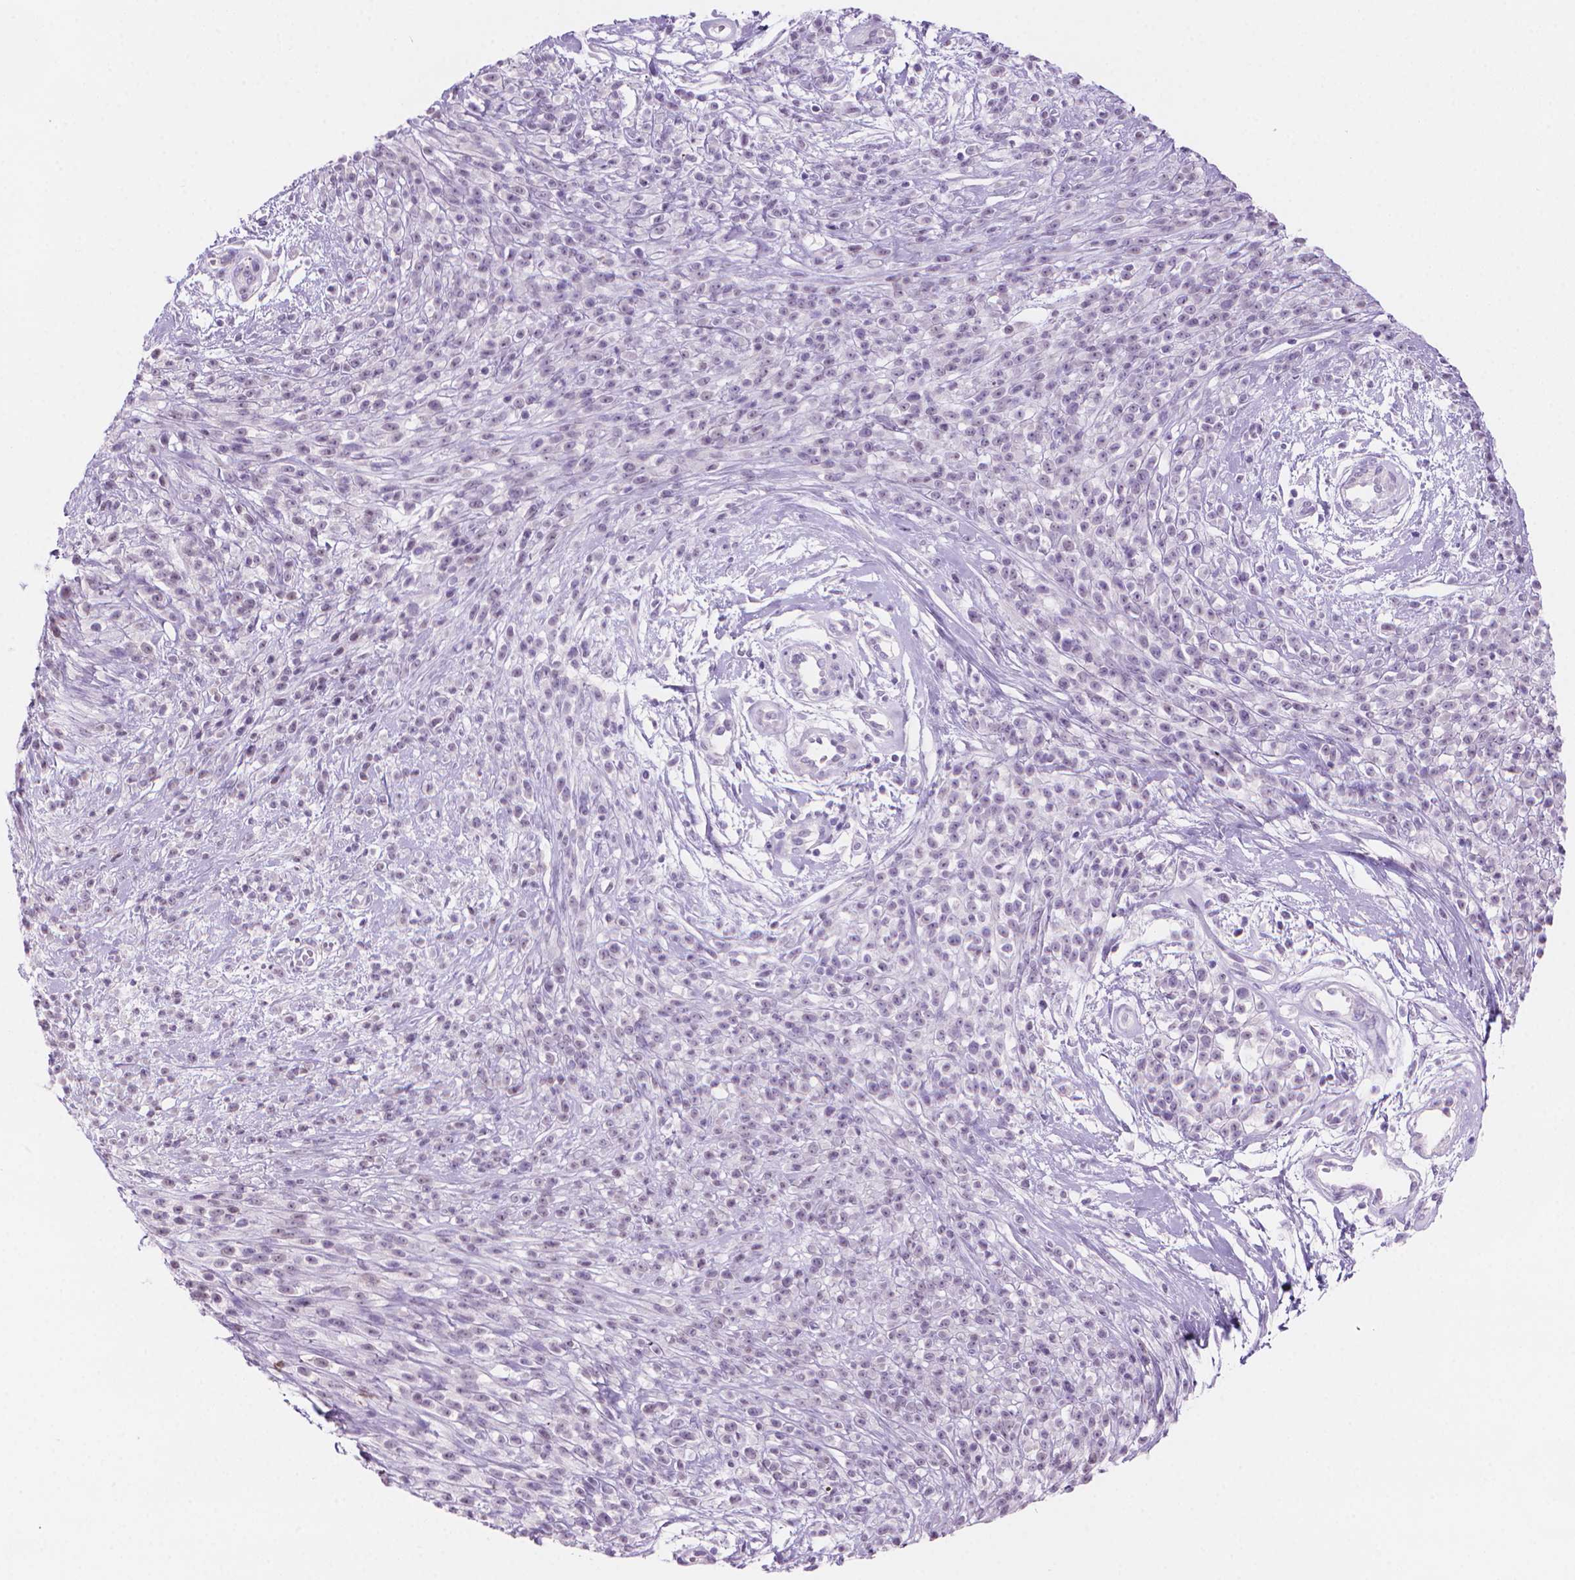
{"staining": {"intensity": "negative", "quantity": "none", "location": "none"}, "tissue": "melanoma", "cell_type": "Tumor cells", "image_type": "cancer", "snomed": [{"axis": "morphology", "description": "Malignant melanoma, NOS"}, {"axis": "topography", "description": "Skin"}, {"axis": "topography", "description": "Skin of trunk"}], "caption": "Malignant melanoma was stained to show a protein in brown. There is no significant expression in tumor cells.", "gene": "ENSG00000187186", "patient": {"sex": "male", "age": 74}}